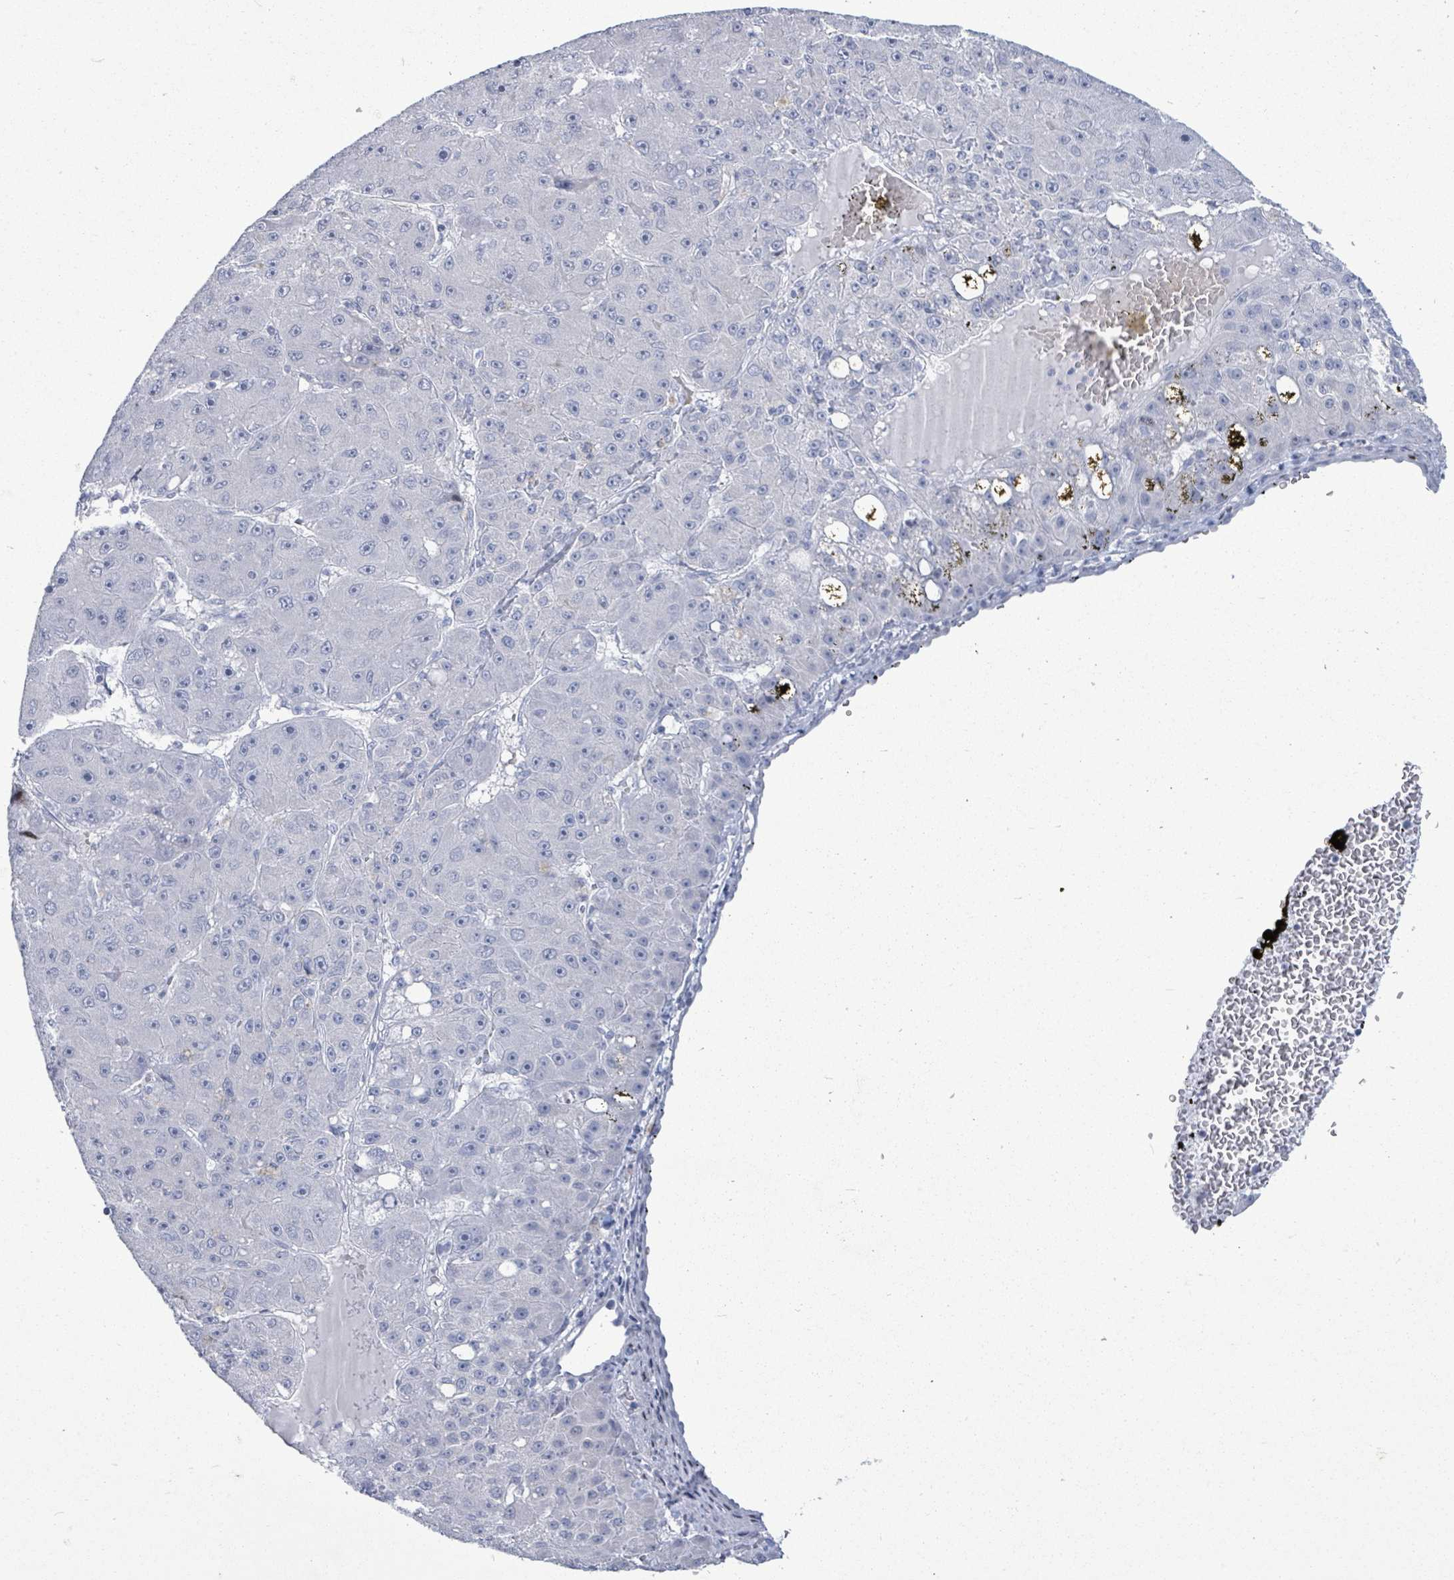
{"staining": {"intensity": "negative", "quantity": "none", "location": "none"}, "tissue": "liver cancer", "cell_type": "Tumor cells", "image_type": "cancer", "snomed": [{"axis": "morphology", "description": "Carcinoma, Hepatocellular, NOS"}, {"axis": "topography", "description": "Liver"}], "caption": "Tumor cells are negative for brown protein staining in liver cancer (hepatocellular carcinoma).", "gene": "MALL", "patient": {"sex": "male", "age": 67}}